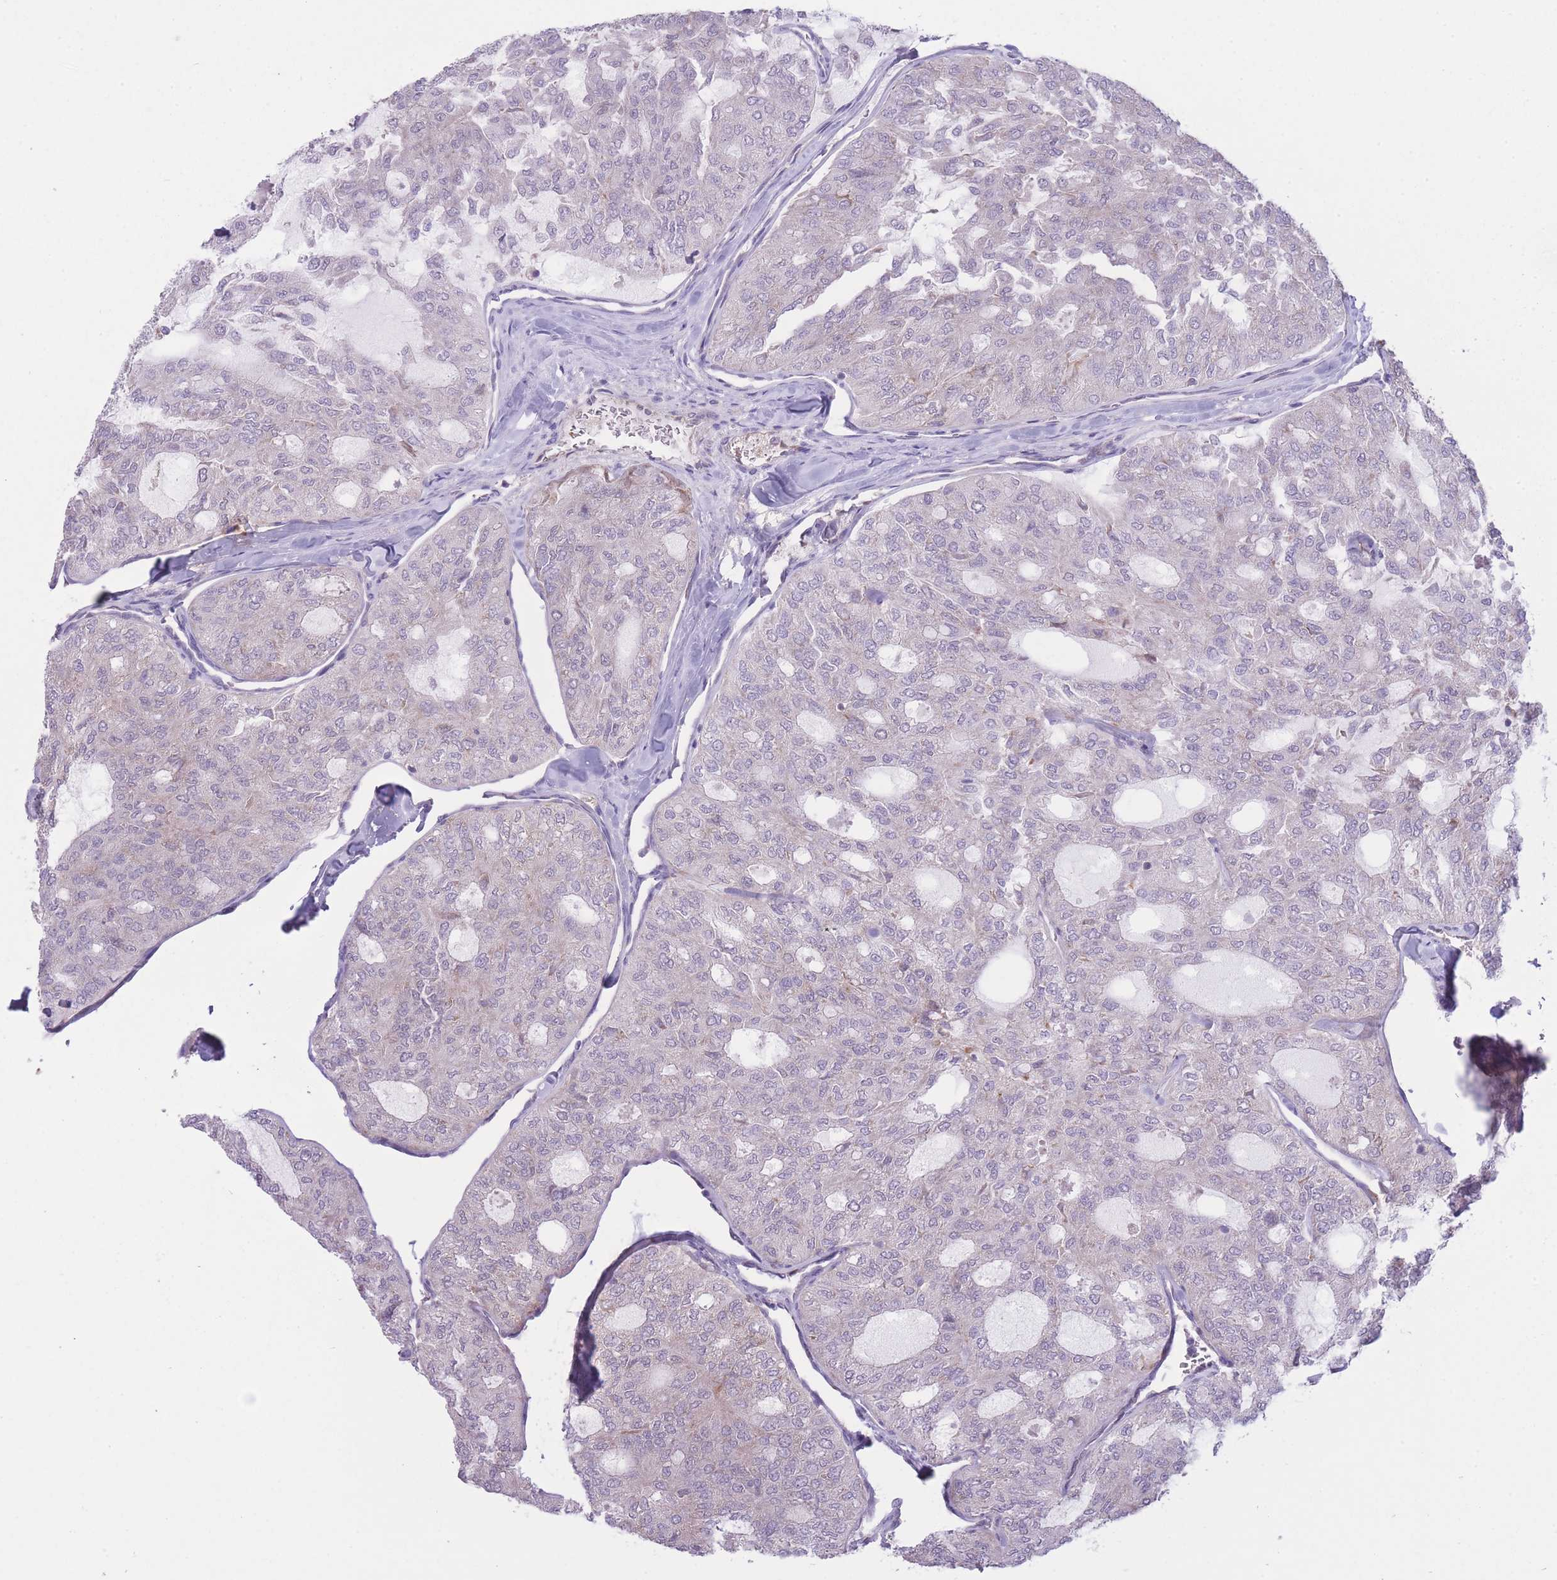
{"staining": {"intensity": "negative", "quantity": "none", "location": "none"}, "tissue": "thyroid cancer", "cell_type": "Tumor cells", "image_type": "cancer", "snomed": [{"axis": "morphology", "description": "Follicular adenoma carcinoma, NOS"}, {"axis": "topography", "description": "Thyroid gland"}], "caption": "Thyroid follicular adenoma carcinoma stained for a protein using immunohistochemistry reveals no expression tumor cells.", "gene": "CCT6B", "patient": {"sex": "male", "age": 75}}